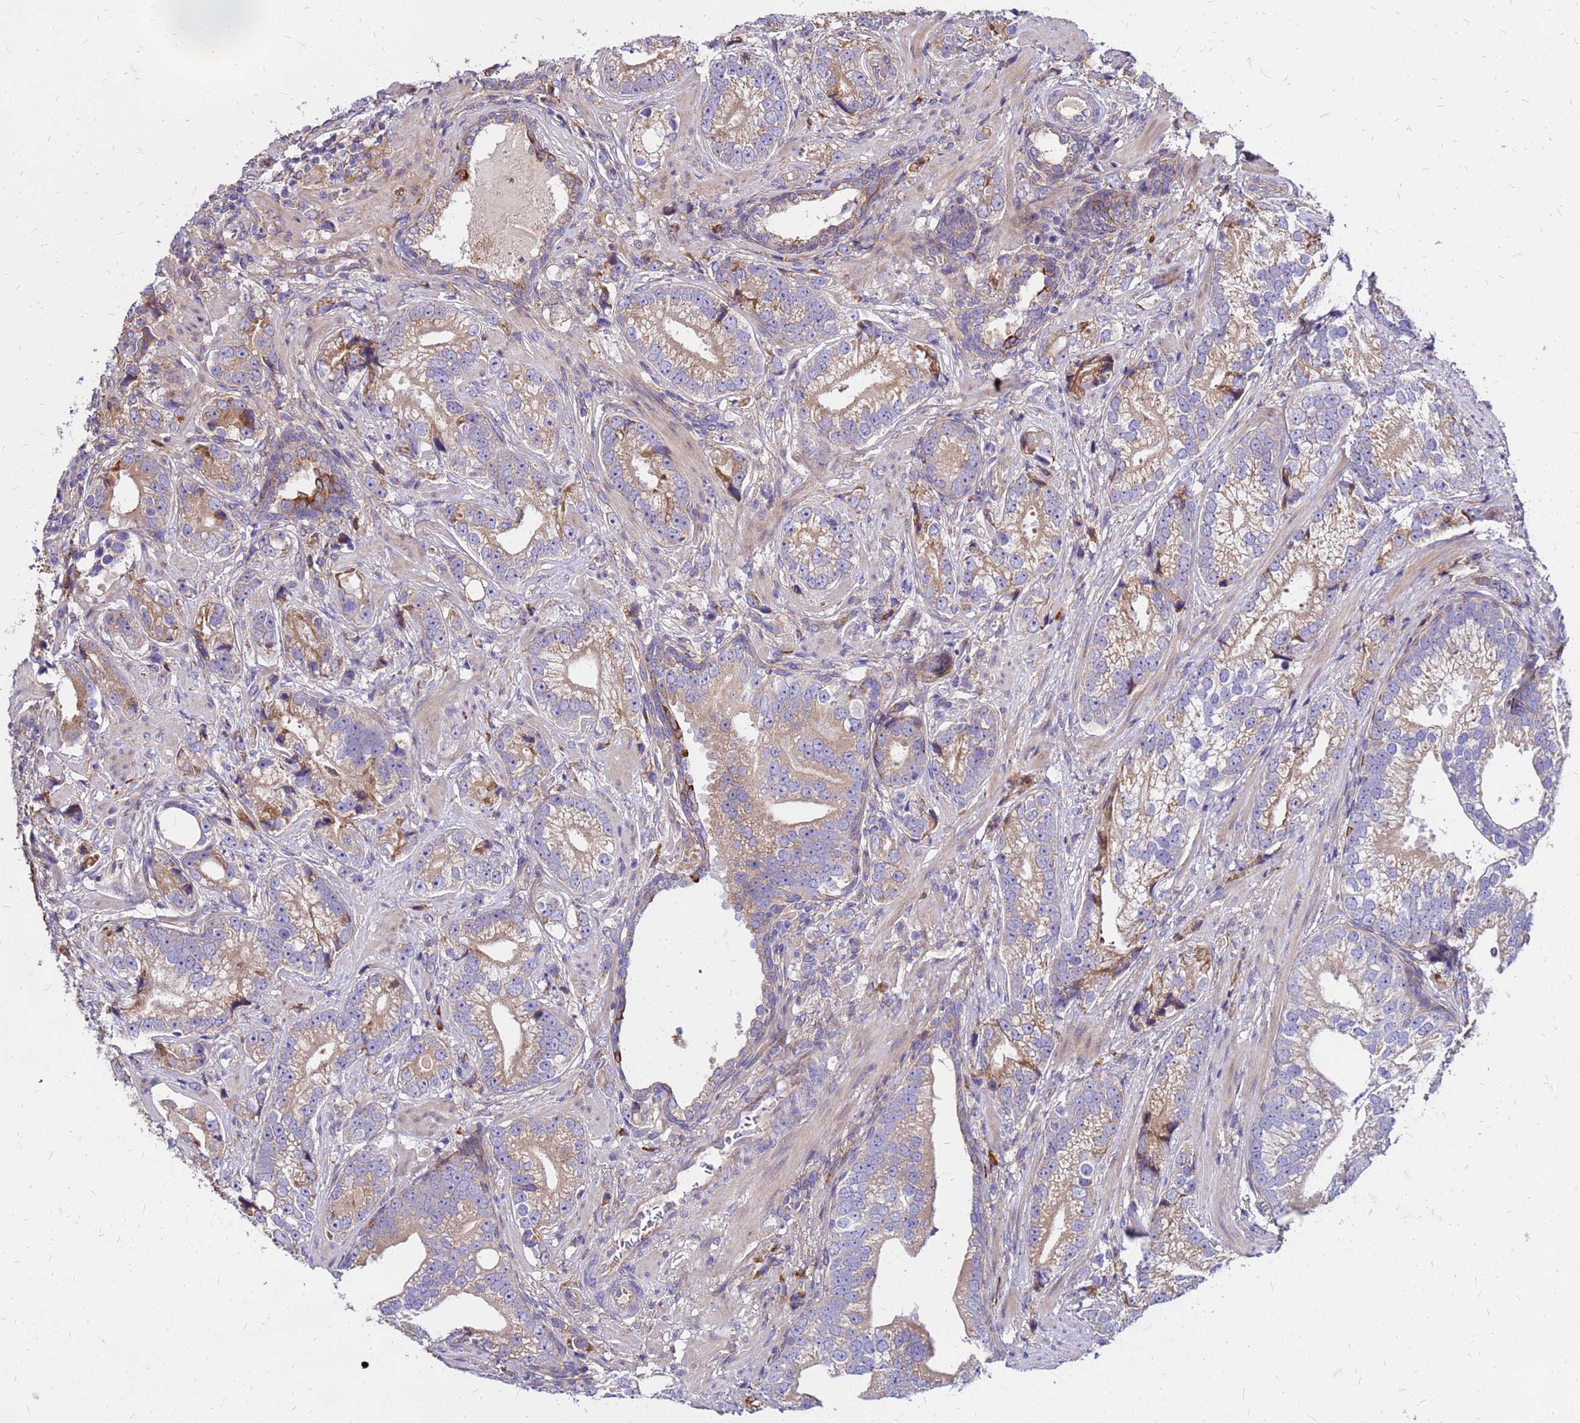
{"staining": {"intensity": "moderate", "quantity": ">75%", "location": "cytoplasmic/membranous"}, "tissue": "prostate cancer", "cell_type": "Tumor cells", "image_type": "cancer", "snomed": [{"axis": "morphology", "description": "Adenocarcinoma, High grade"}, {"axis": "topography", "description": "Prostate"}], "caption": "High-magnification brightfield microscopy of high-grade adenocarcinoma (prostate) stained with DAB (brown) and counterstained with hematoxylin (blue). tumor cells exhibit moderate cytoplasmic/membranous expression is seen in about>75% of cells.", "gene": "VMO1", "patient": {"sex": "male", "age": 75}}